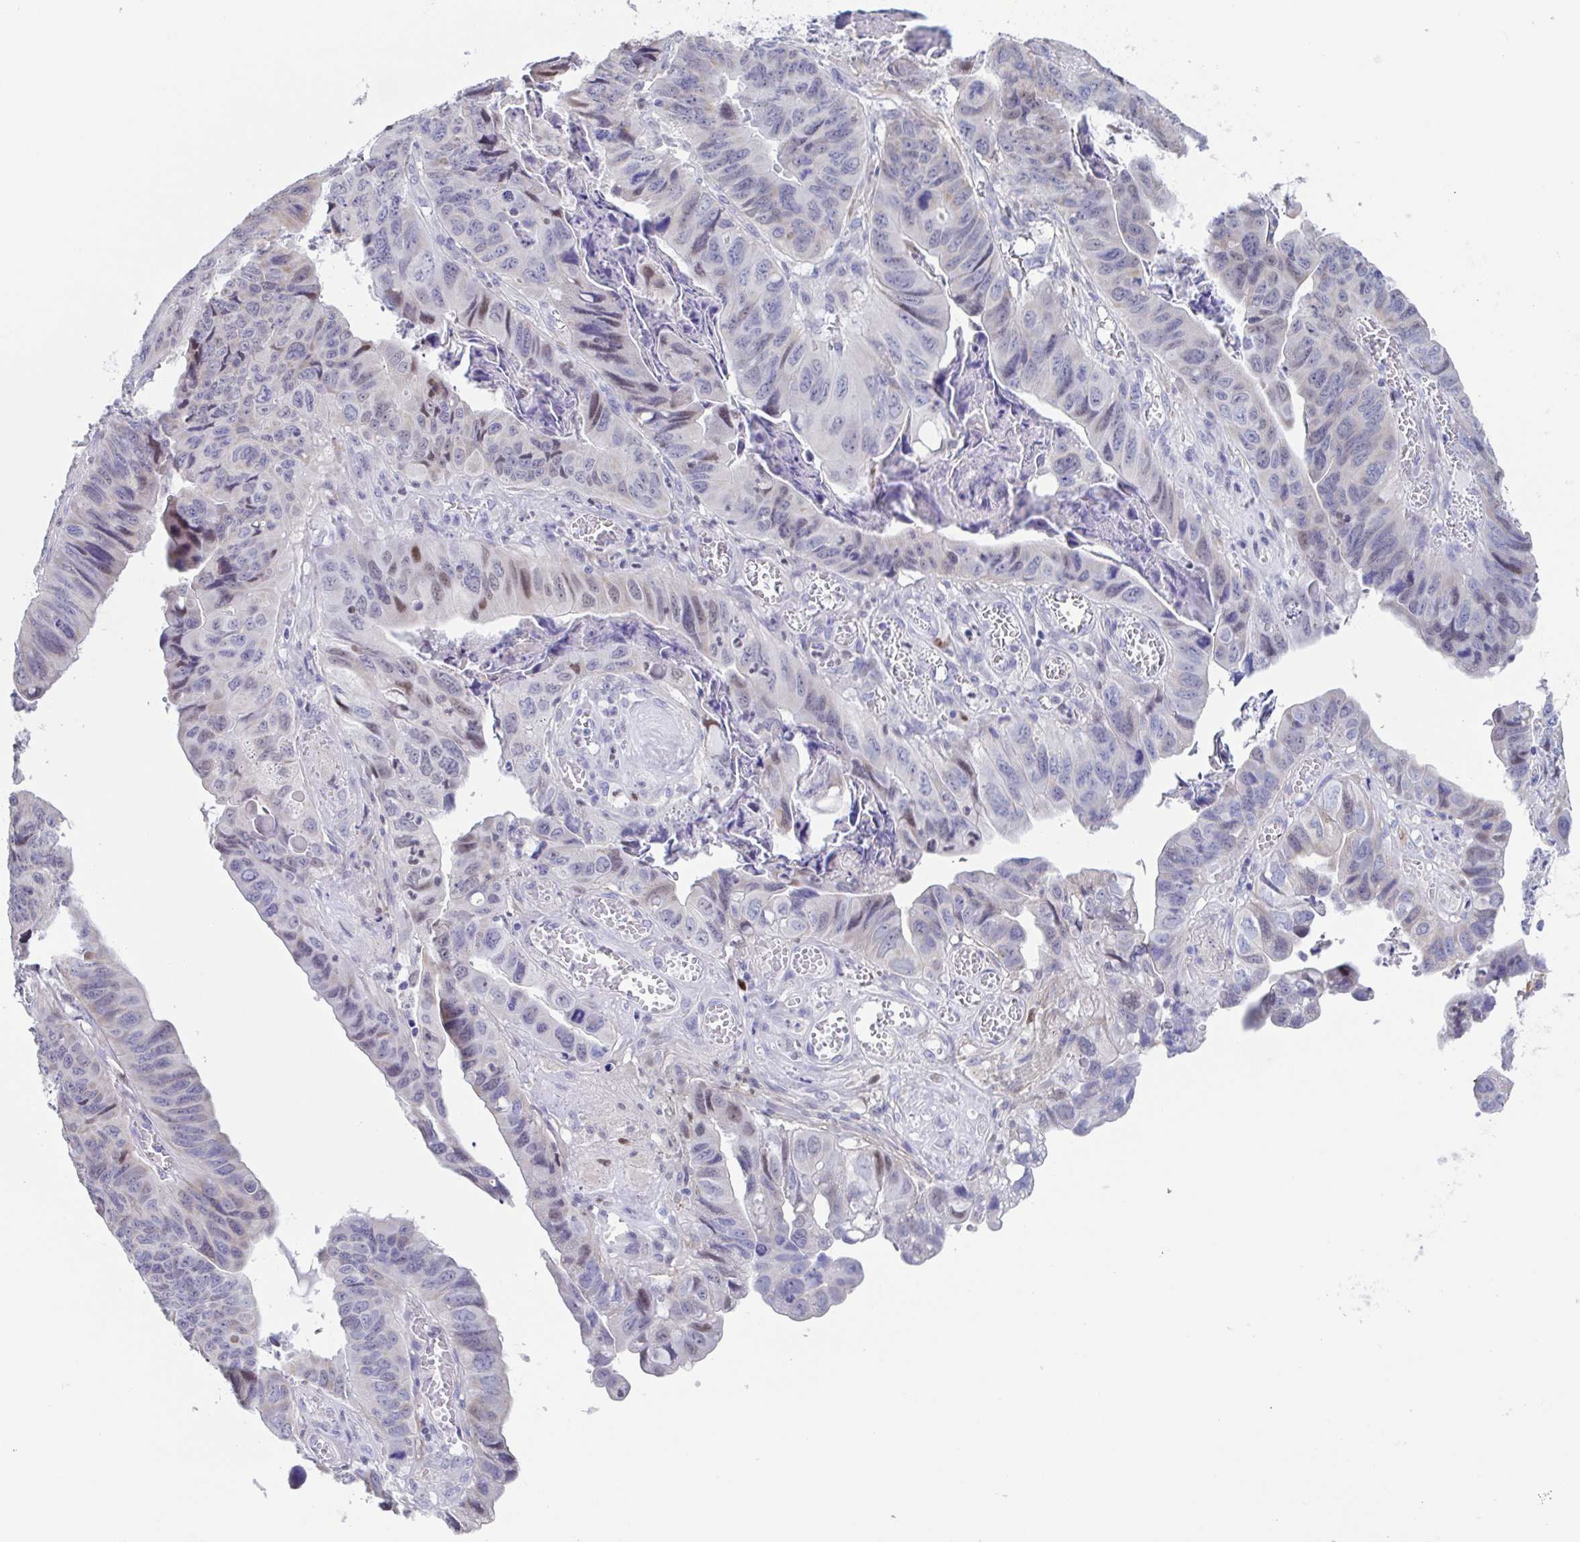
{"staining": {"intensity": "negative", "quantity": "none", "location": "none"}, "tissue": "stomach cancer", "cell_type": "Tumor cells", "image_type": "cancer", "snomed": [{"axis": "morphology", "description": "Adenocarcinoma, NOS"}, {"axis": "topography", "description": "Stomach, lower"}], "caption": "This is an immunohistochemistry (IHC) micrograph of human stomach cancer. There is no staining in tumor cells.", "gene": "PBOV1", "patient": {"sex": "male", "age": 77}}